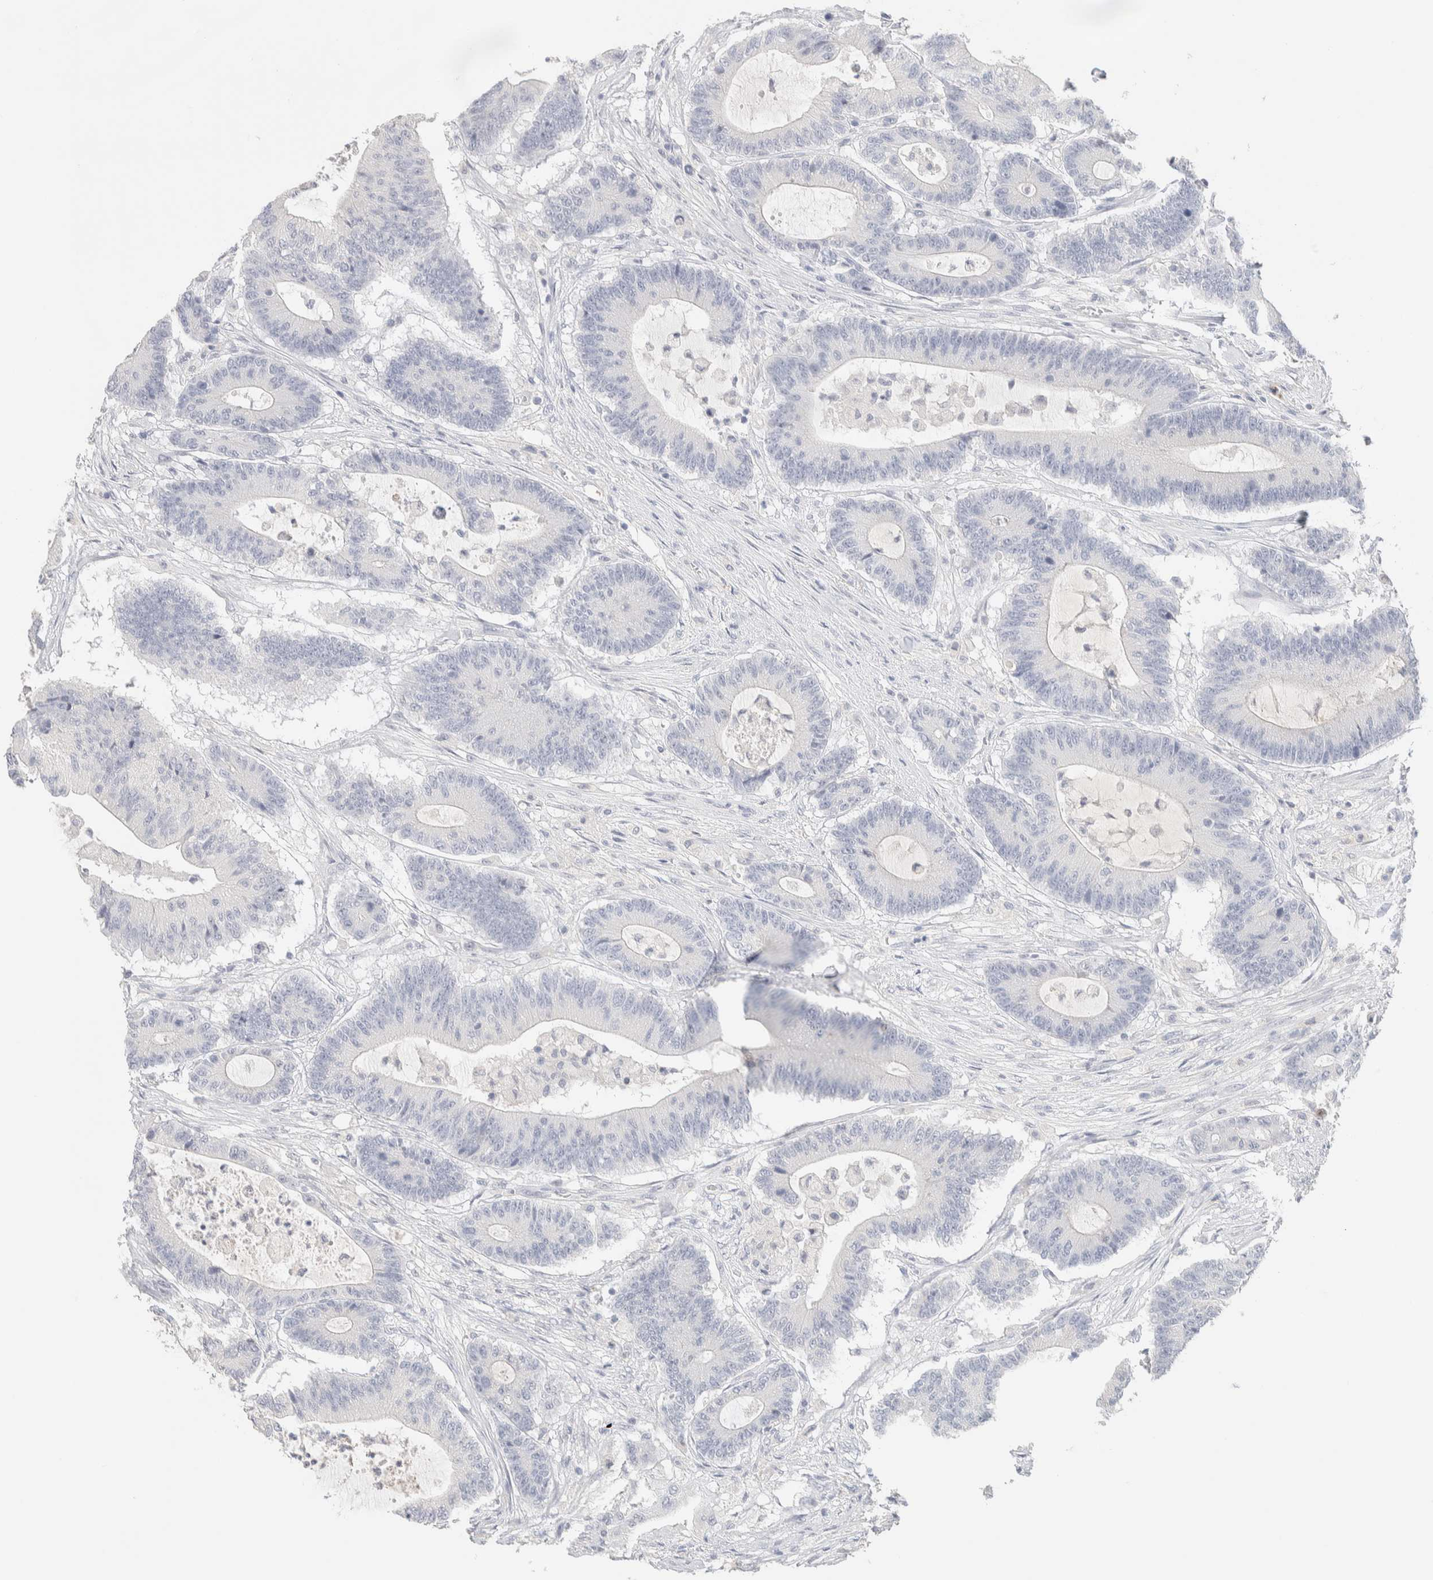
{"staining": {"intensity": "negative", "quantity": "none", "location": "none"}, "tissue": "colorectal cancer", "cell_type": "Tumor cells", "image_type": "cancer", "snomed": [{"axis": "morphology", "description": "Adenocarcinoma, NOS"}, {"axis": "topography", "description": "Colon"}], "caption": "This is a histopathology image of IHC staining of colorectal adenocarcinoma, which shows no staining in tumor cells.", "gene": "RIDA", "patient": {"sex": "female", "age": 84}}